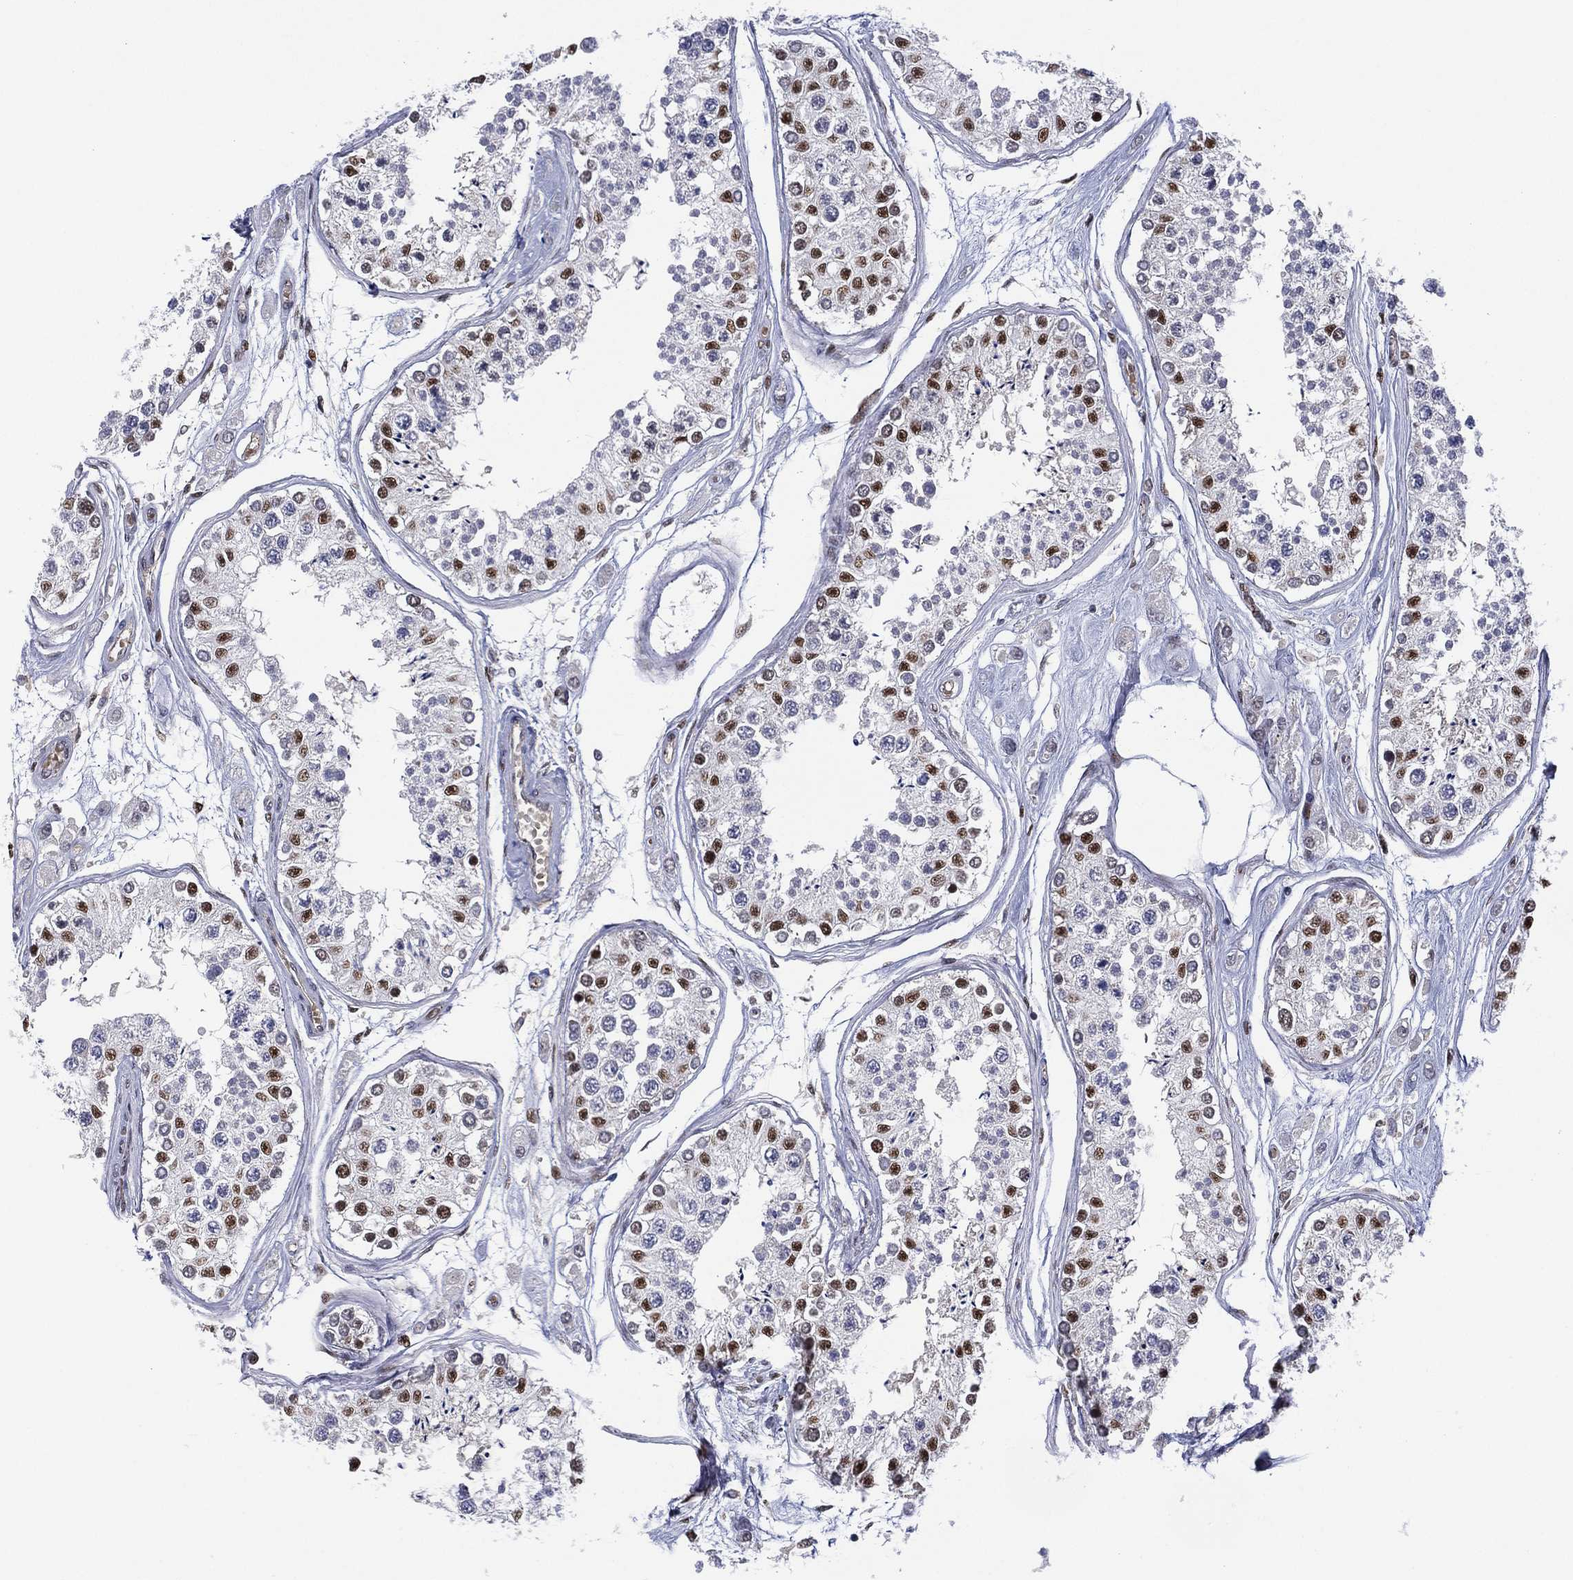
{"staining": {"intensity": "strong", "quantity": "<25%", "location": "nuclear"}, "tissue": "testis", "cell_type": "Cells in seminiferous ducts", "image_type": "normal", "snomed": [{"axis": "morphology", "description": "Normal tissue, NOS"}, {"axis": "topography", "description": "Testis"}], "caption": "Testis stained with DAB (3,3'-diaminobenzidine) immunohistochemistry exhibits medium levels of strong nuclear expression in approximately <25% of cells in seminiferous ducts.", "gene": "GSE1", "patient": {"sex": "male", "age": 25}}